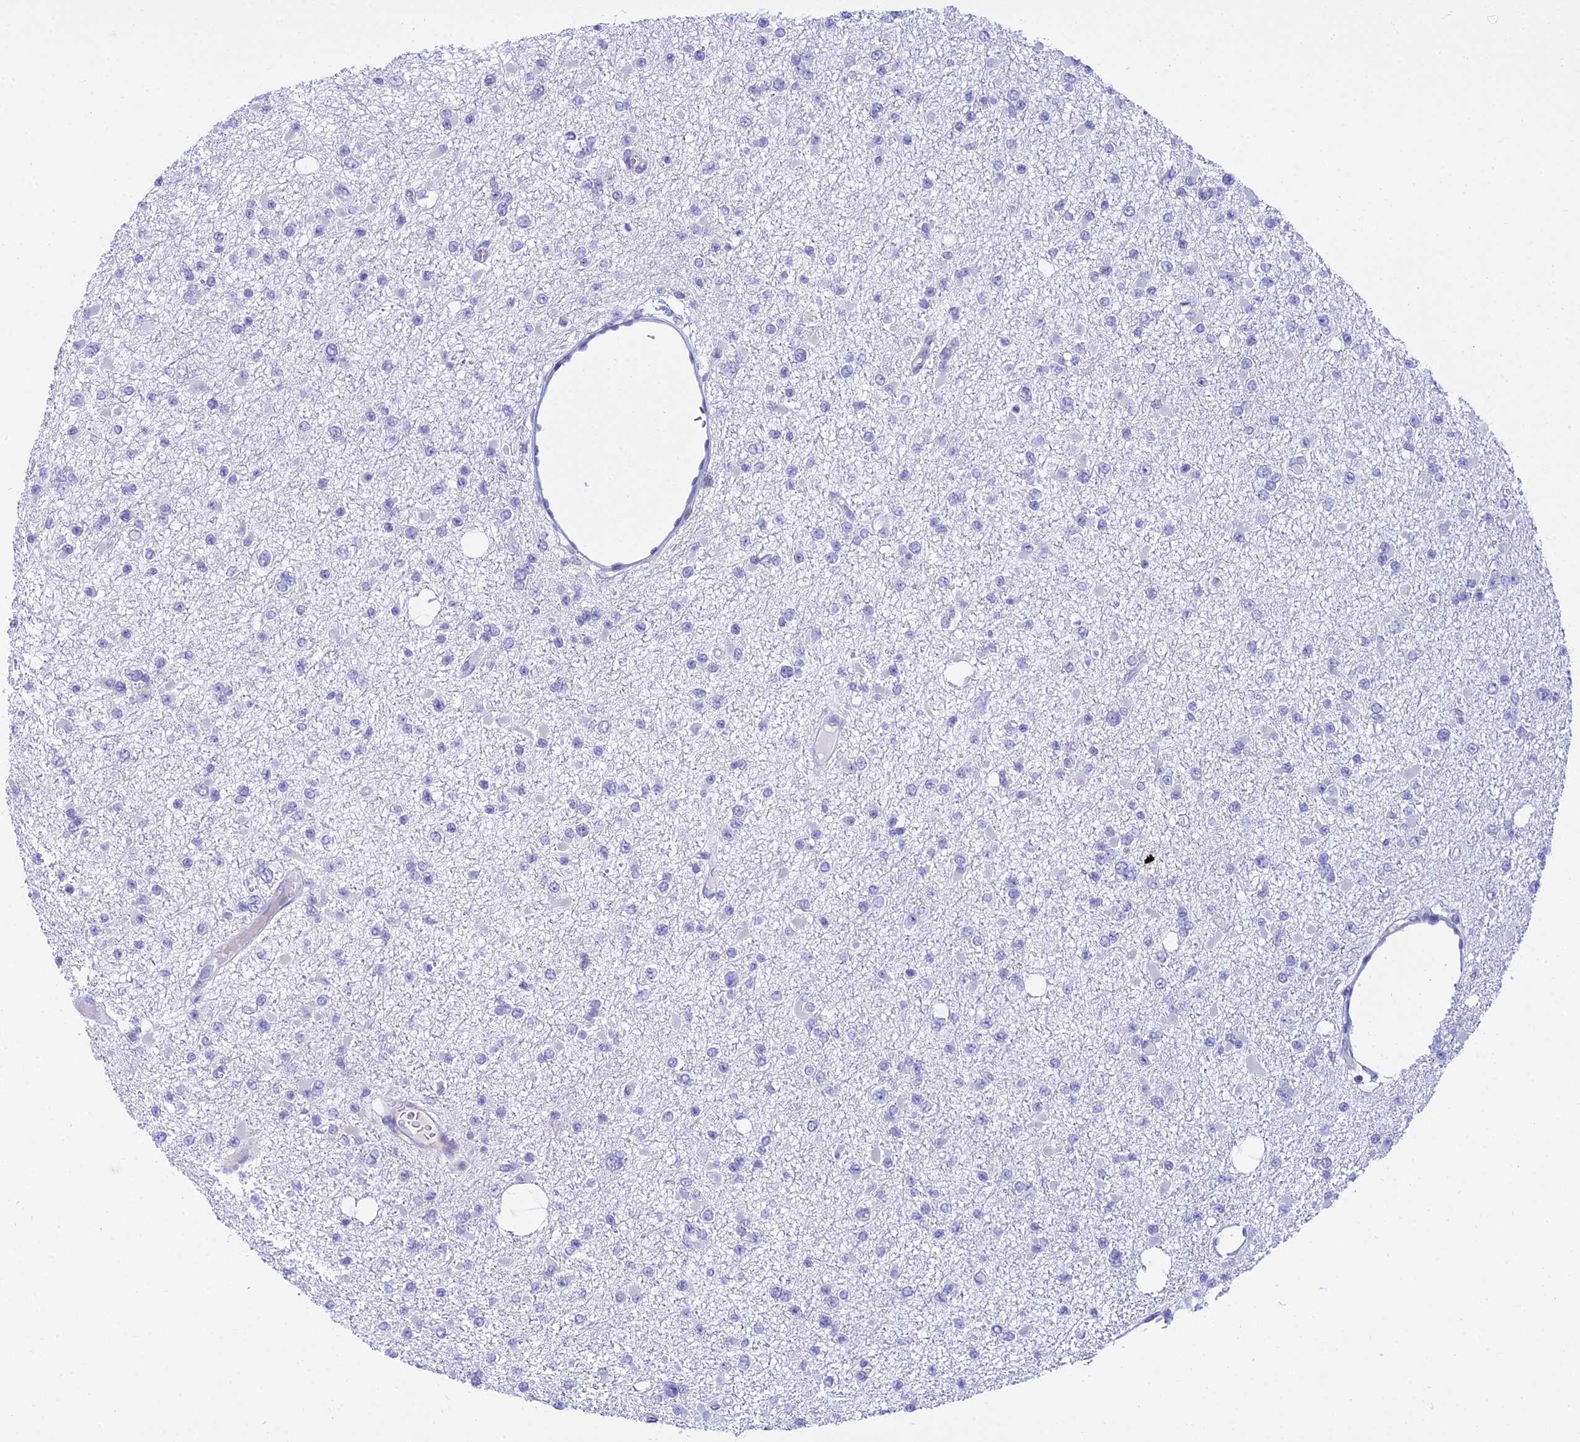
{"staining": {"intensity": "negative", "quantity": "none", "location": "none"}, "tissue": "glioma", "cell_type": "Tumor cells", "image_type": "cancer", "snomed": [{"axis": "morphology", "description": "Glioma, malignant, Low grade"}, {"axis": "topography", "description": "Brain"}], "caption": "There is no significant expression in tumor cells of glioma.", "gene": "ZMIZ1", "patient": {"sex": "female", "age": 22}}